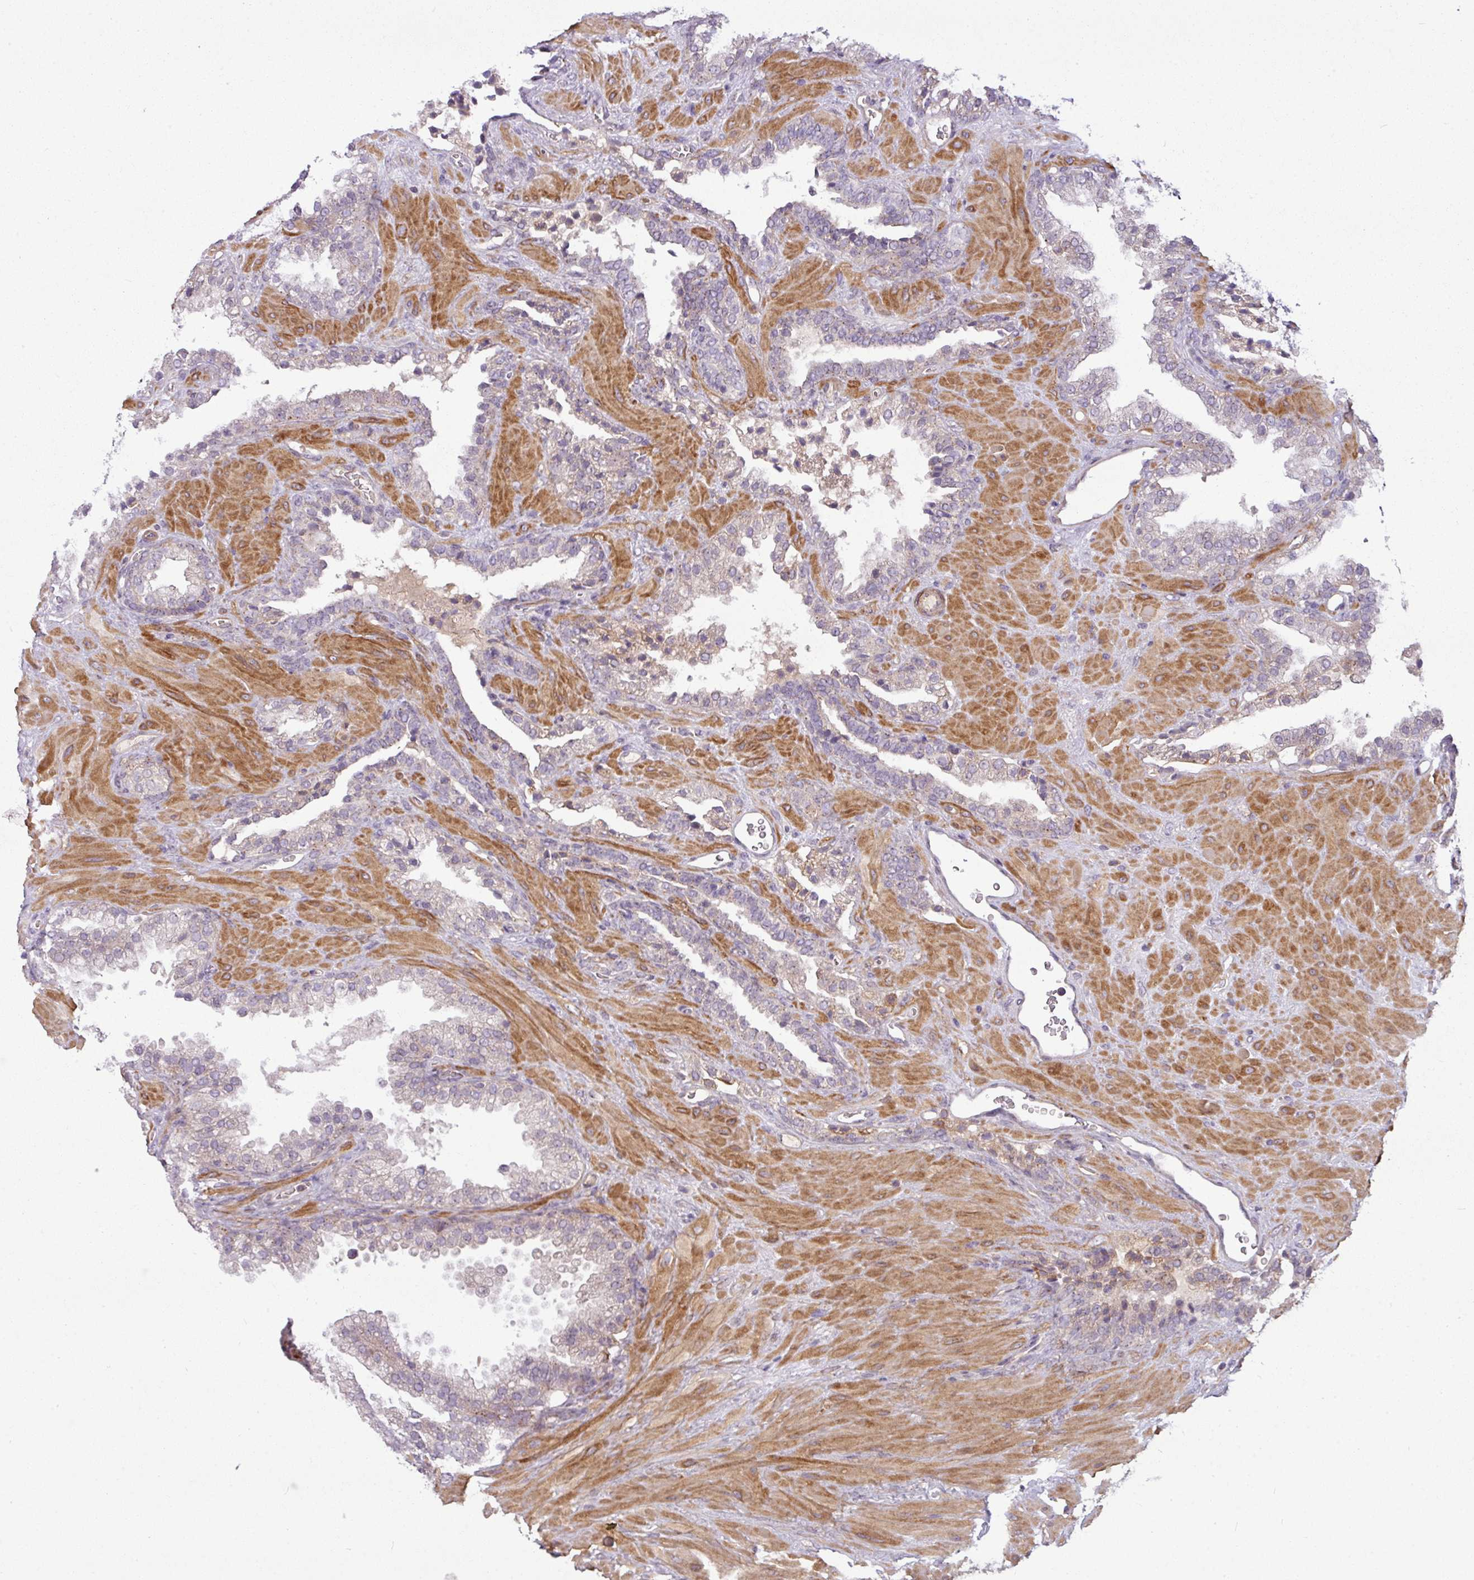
{"staining": {"intensity": "negative", "quantity": "none", "location": "none"}, "tissue": "prostate cancer", "cell_type": "Tumor cells", "image_type": "cancer", "snomed": [{"axis": "morphology", "description": "Adenocarcinoma, Low grade"}, {"axis": "topography", "description": "Prostate"}], "caption": "Human prostate low-grade adenocarcinoma stained for a protein using immunohistochemistry (IHC) exhibits no expression in tumor cells.", "gene": "ZNF35", "patient": {"sex": "male", "age": 62}}